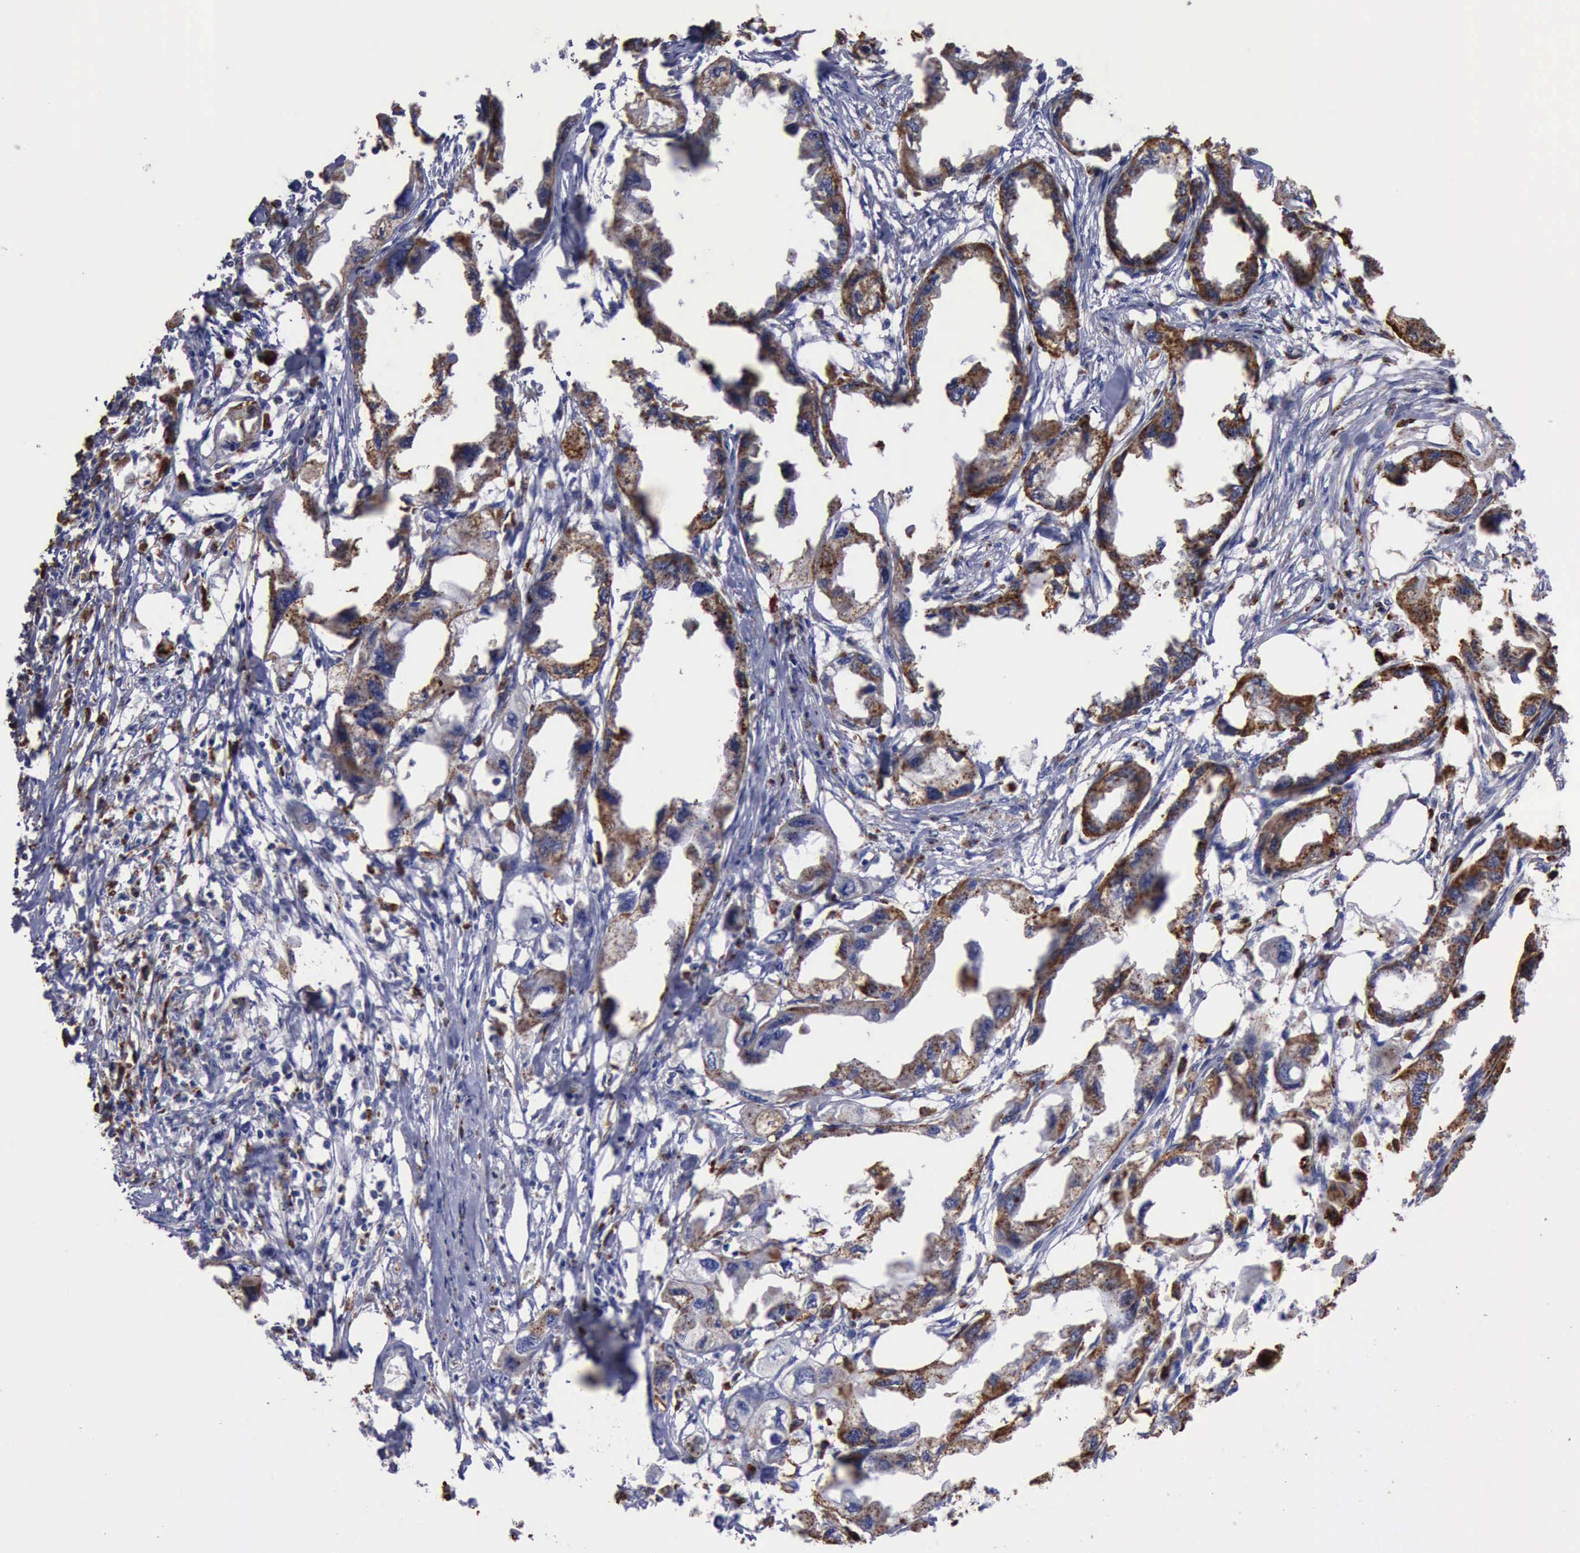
{"staining": {"intensity": "moderate", "quantity": ">75%", "location": "cytoplasmic/membranous"}, "tissue": "endometrial cancer", "cell_type": "Tumor cells", "image_type": "cancer", "snomed": [{"axis": "morphology", "description": "Adenocarcinoma, NOS"}, {"axis": "topography", "description": "Endometrium"}], "caption": "The histopathology image displays staining of endometrial cancer (adenocarcinoma), revealing moderate cytoplasmic/membranous protein staining (brown color) within tumor cells.", "gene": "CTSD", "patient": {"sex": "female", "age": 67}}